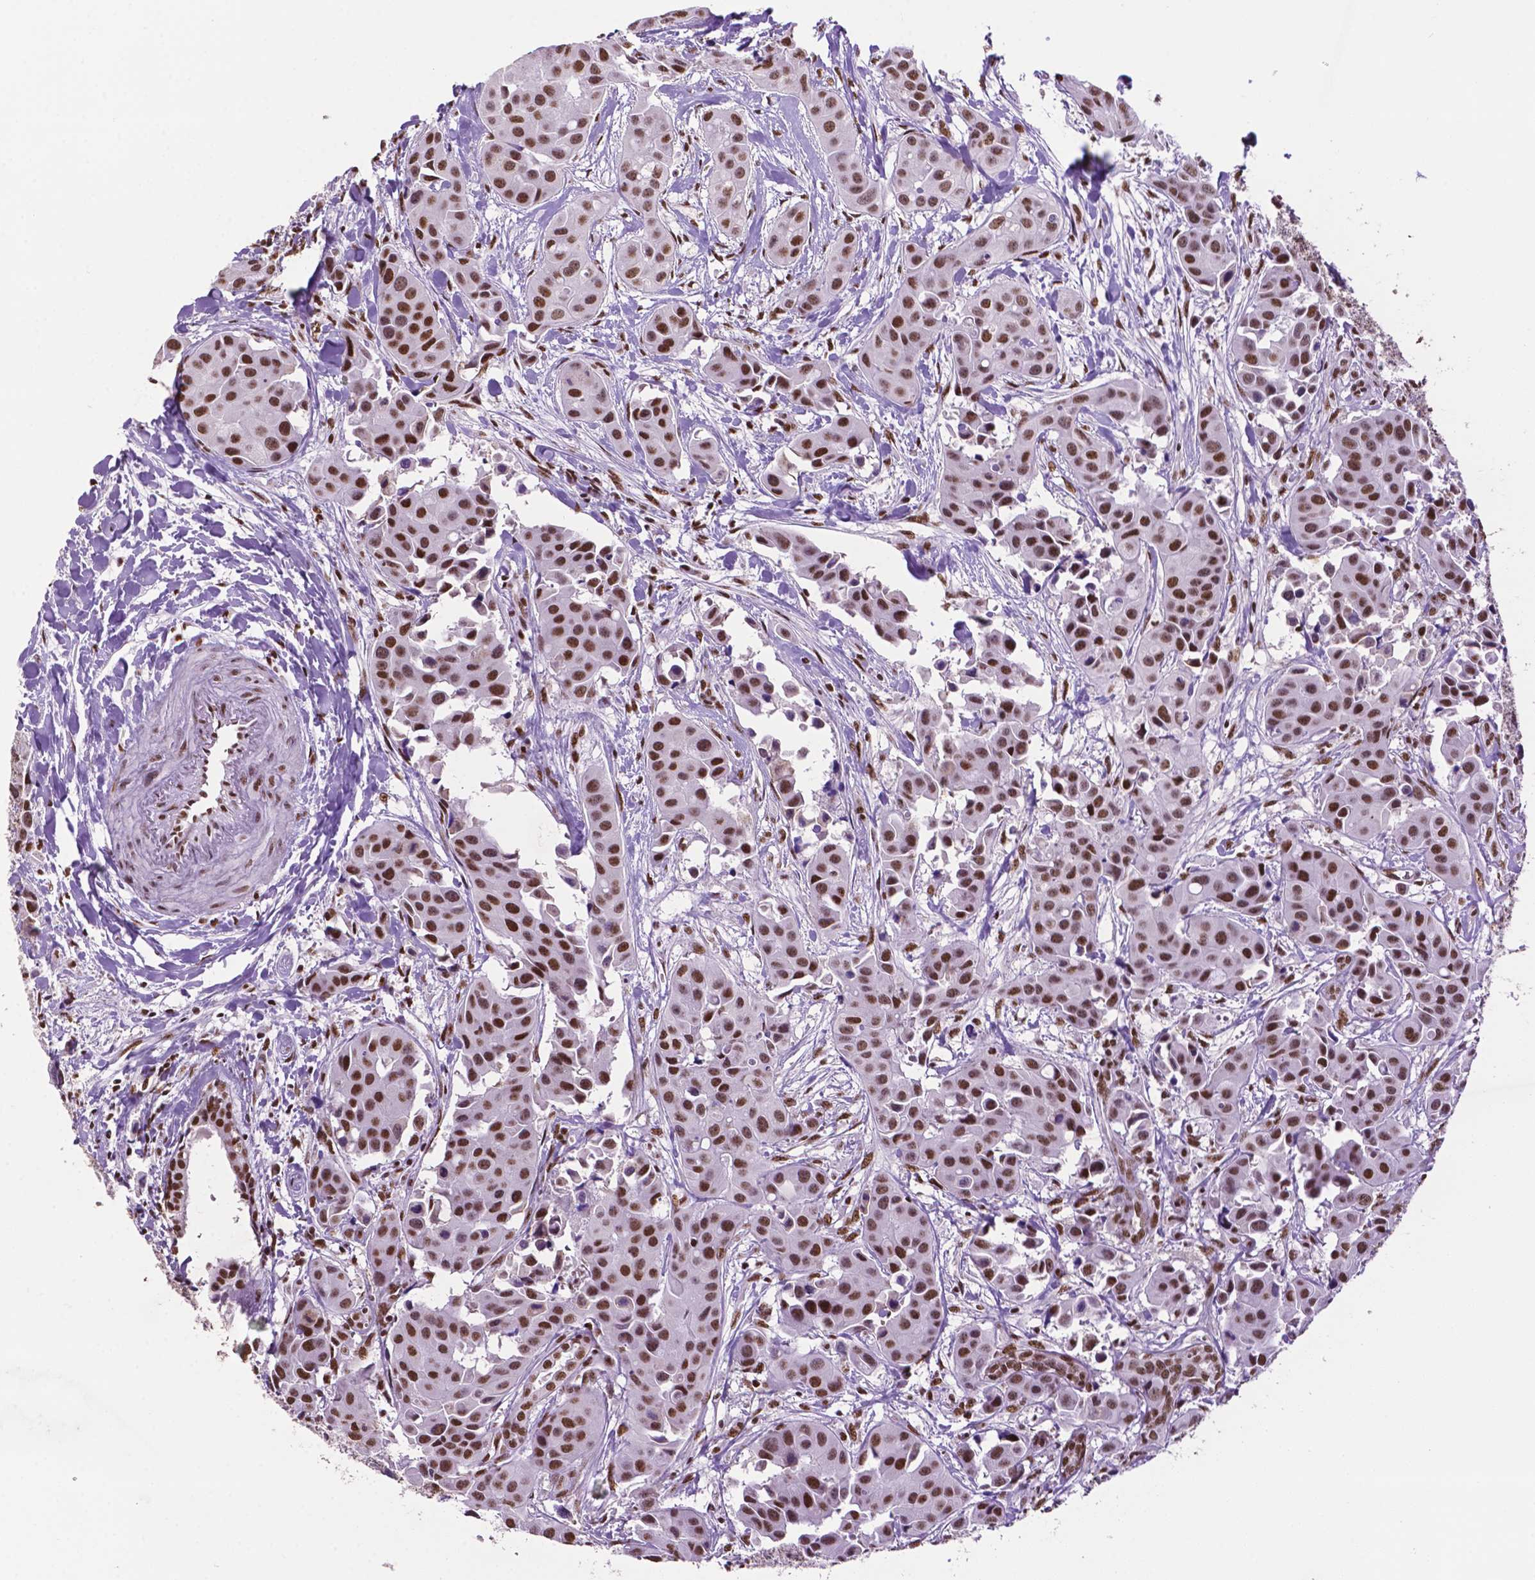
{"staining": {"intensity": "strong", "quantity": ">75%", "location": "nuclear"}, "tissue": "head and neck cancer", "cell_type": "Tumor cells", "image_type": "cancer", "snomed": [{"axis": "morphology", "description": "Adenocarcinoma, NOS"}, {"axis": "topography", "description": "Head-Neck"}], "caption": "This histopathology image reveals IHC staining of human adenocarcinoma (head and neck), with high strong nuclear expression in about >75% of tumor cells.", "gene": "CCAR2", "patient": {"sex": "male", "age": 76}}